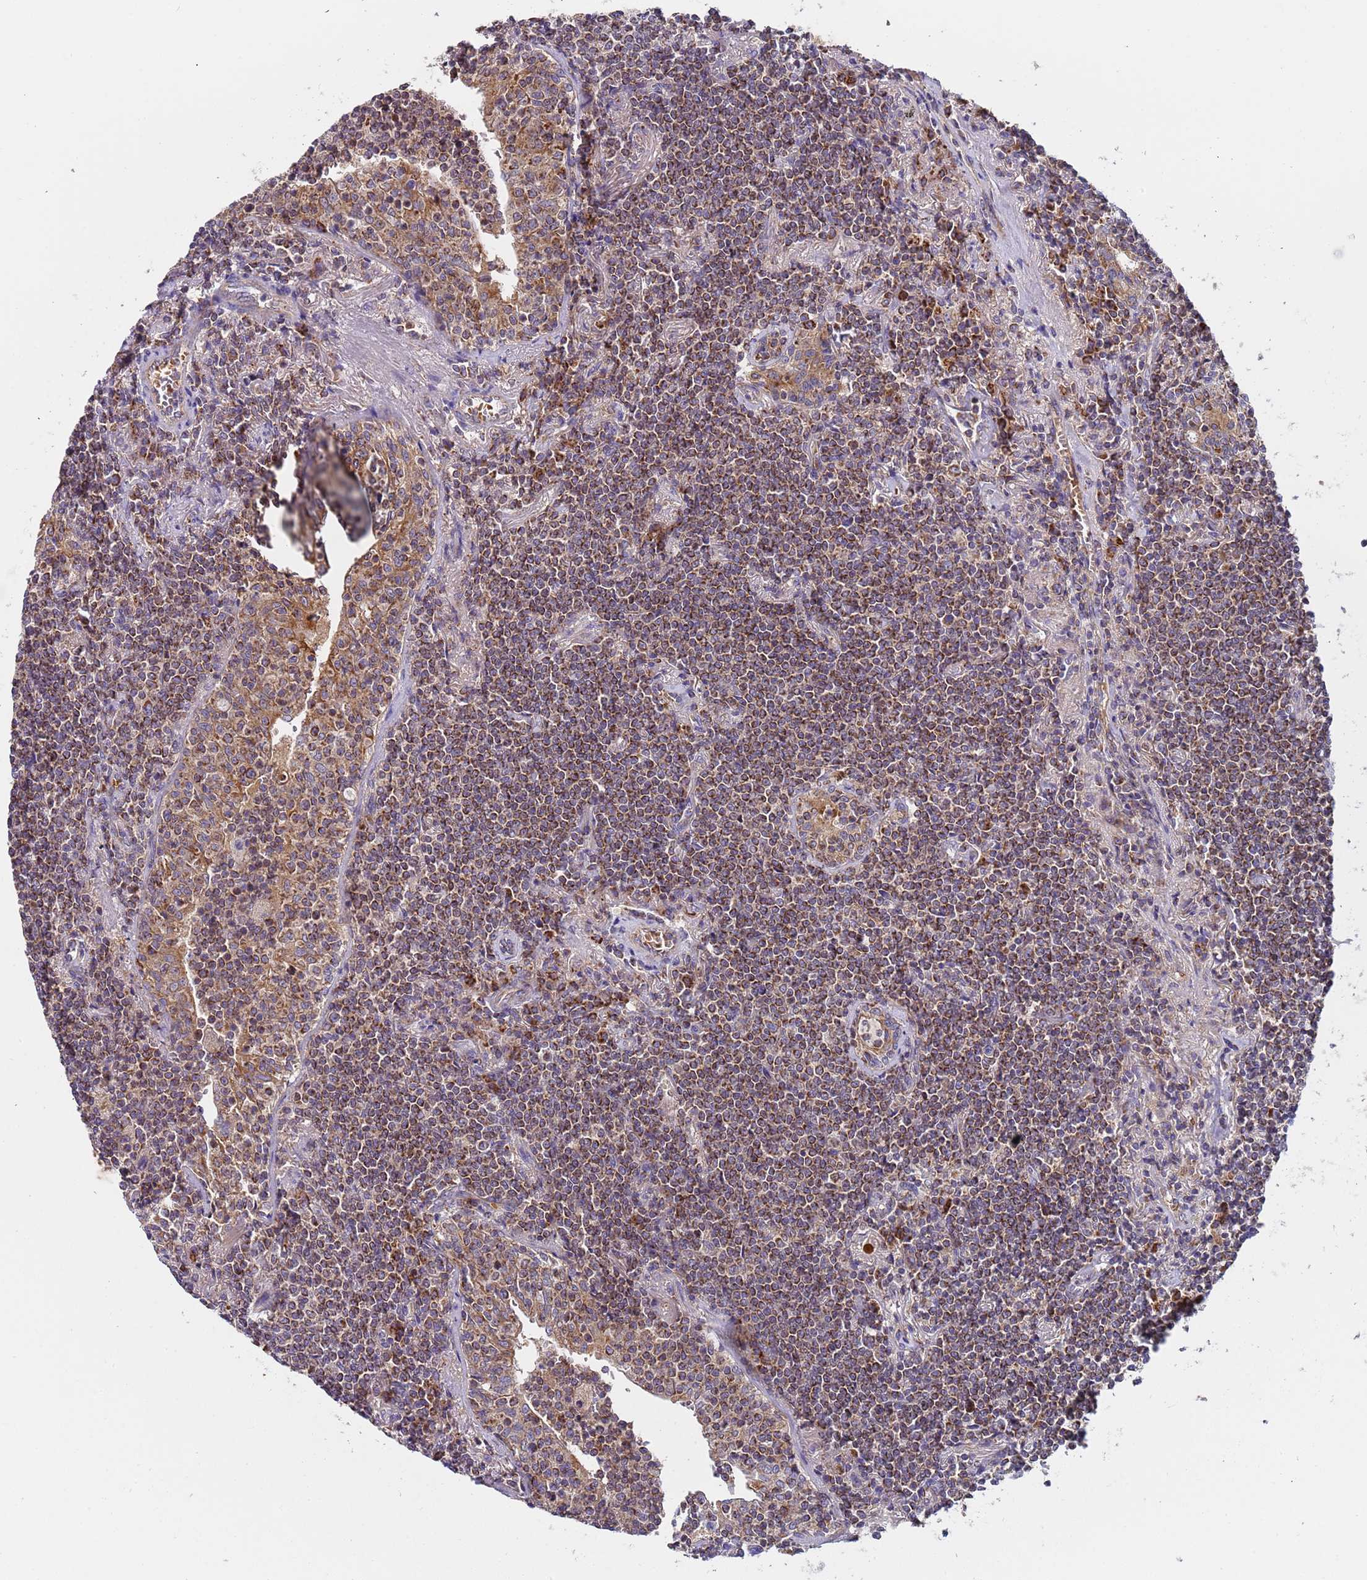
{"staining": {"intensity": "moderate", "quantity": ">75%", "location": "cytoplasmic/membranous"}, "tissue": "lymphoma", "cell_type": "Tumor cells", "image_type": "cancer", "snomed": [{"axis": "morphology", "description": "Malignant lymphoma, non-Hodgkin's type, Low grade"}, {"axis": "topography", "description": "Lung"}], "caption": "Moderate cytoplasmic/membranous expression is identified in approximately >75% of tumor cells in lymphoma.", "gene": "TMEM126A", "patient": {"sex": "female", "age": 71}}